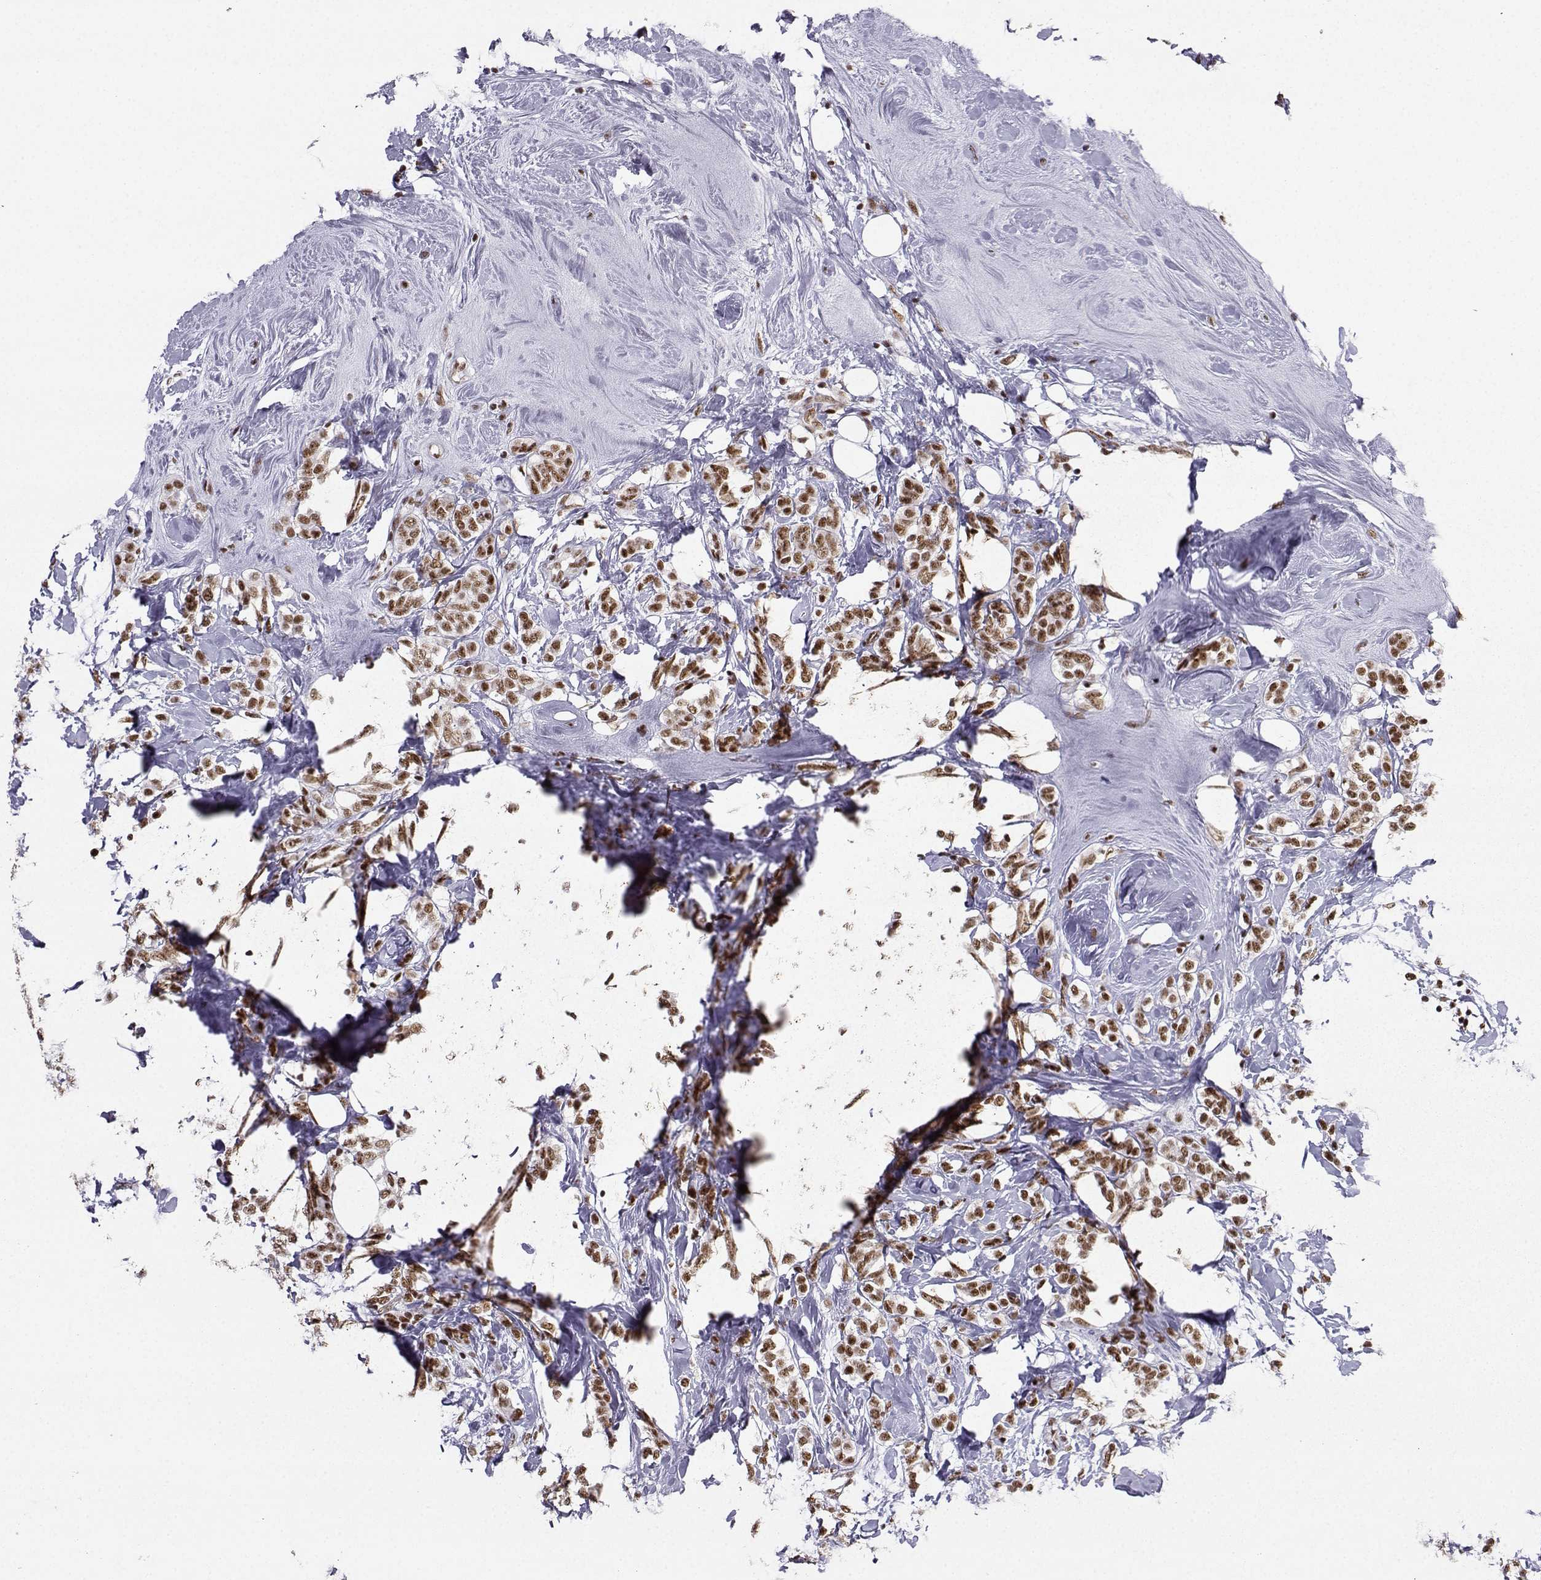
{"staining": {"intensity": "moderate", "quantity": ">75%", "location": "nuclear"}, "tissue": "breast cancer", "cell_type": "Tumor cells", "image_type": "cancer", "snomed": [{"axis": "morphology", "description": "Lobular carcinoma"}, {"axis": "topography", "description": "Breast"}], "caption": "A medium amount of moderate nuclear positivity is present in about >75% of tumor cells in breast cancer (lobular carcinoma) tissue. The staining was performed using DAB (3,3'-diaminobenzidine) to visualize the protein expression in brown, while the nuclei were stained in blue with hematoxylin (Magnification: 20x).", "gene": "SNRPB2", "patient": {"sex": "female", "age": 49}}